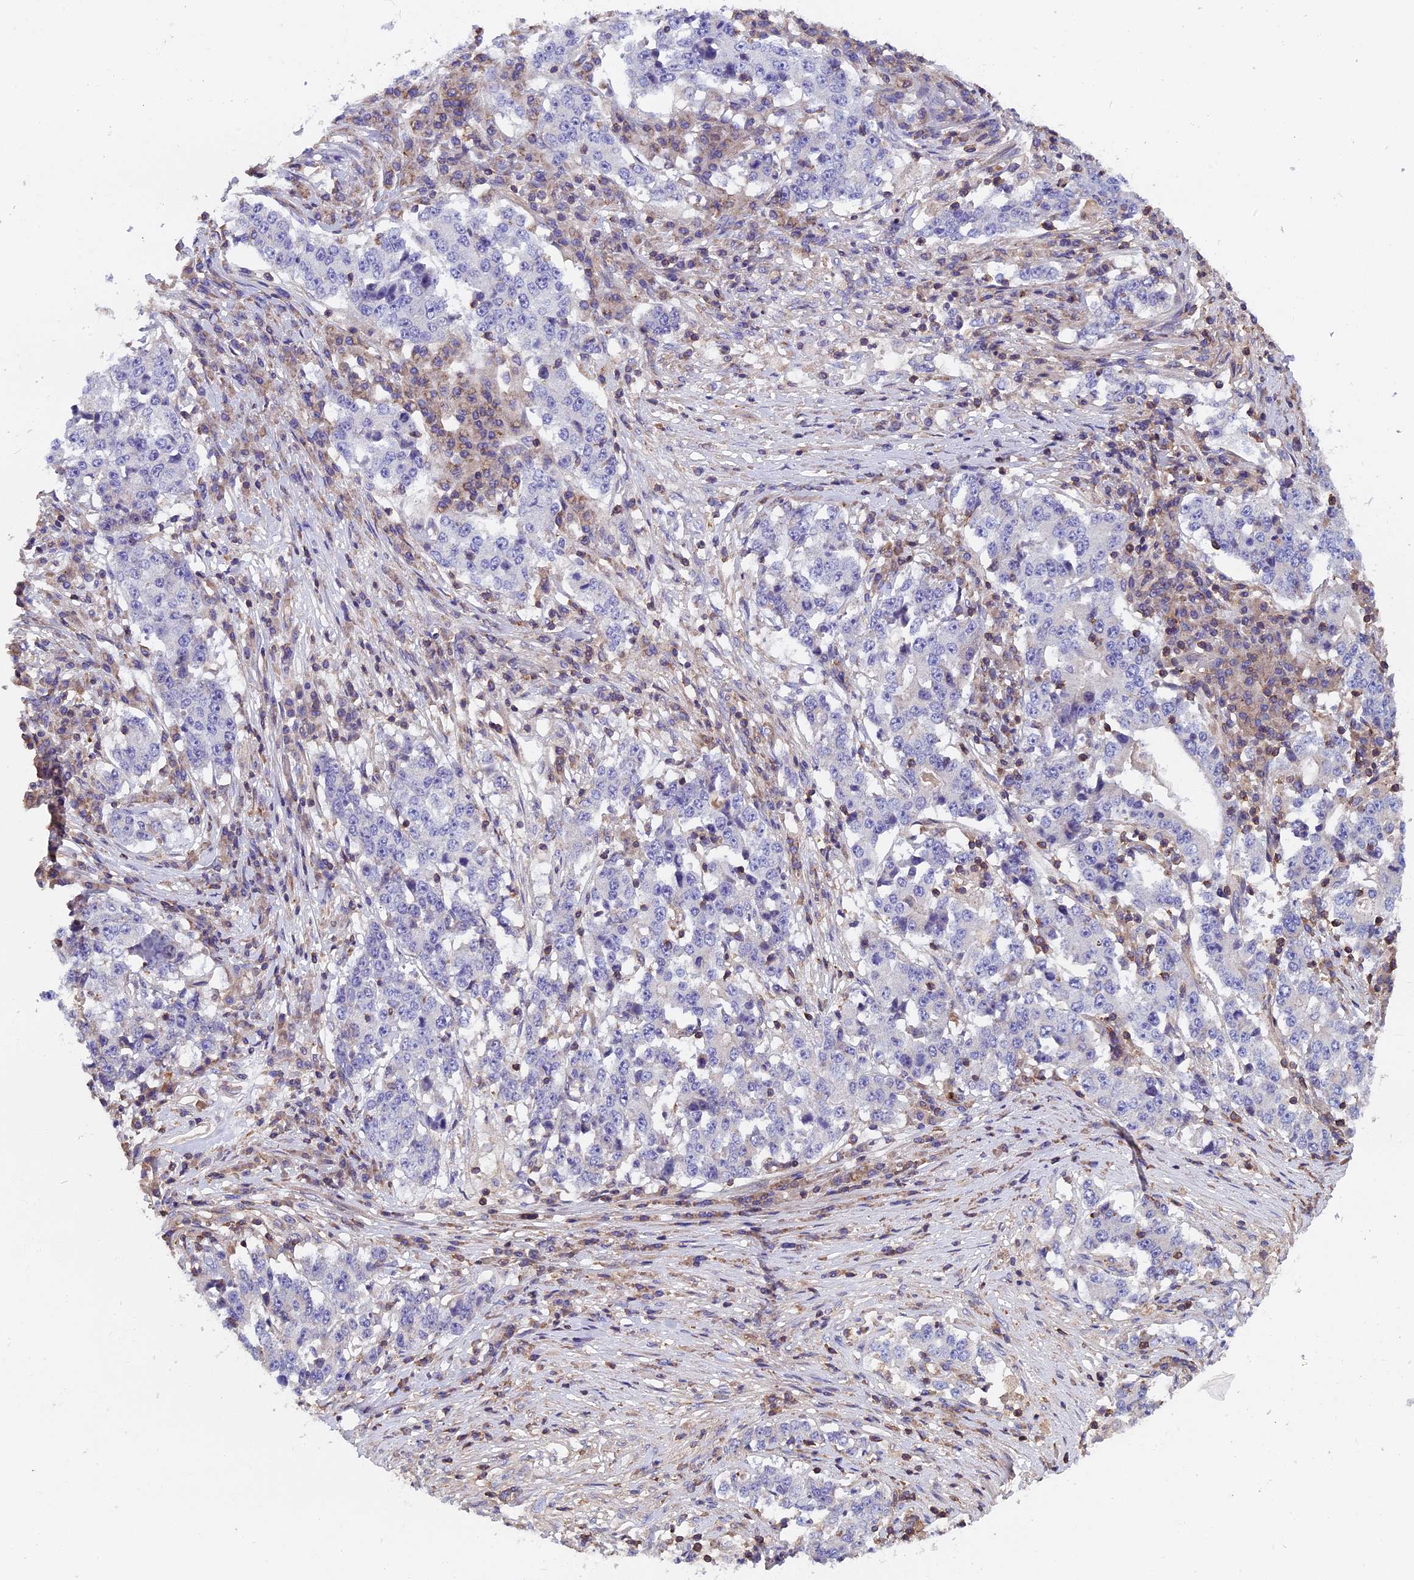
{"staining": {"intensity": "negative", "quantity": "none", "location": "none"}, "tissue": "stomach cancer", "cell_type": "Tumor cells", "image_type": "cancer", "snomed": [{"axis": "morphology", "description": "Adenocarcinoma, NOS"}, {"axis": "topography", "description": "Stomach"}], "caption": "This is an immunohistochemistry photomicrograph of human stomach cancer (adenocarcinoma). There is no staining in tumor cells.", "gene": "CCDC153", "patient": {"sex": "male", "age": 59}}